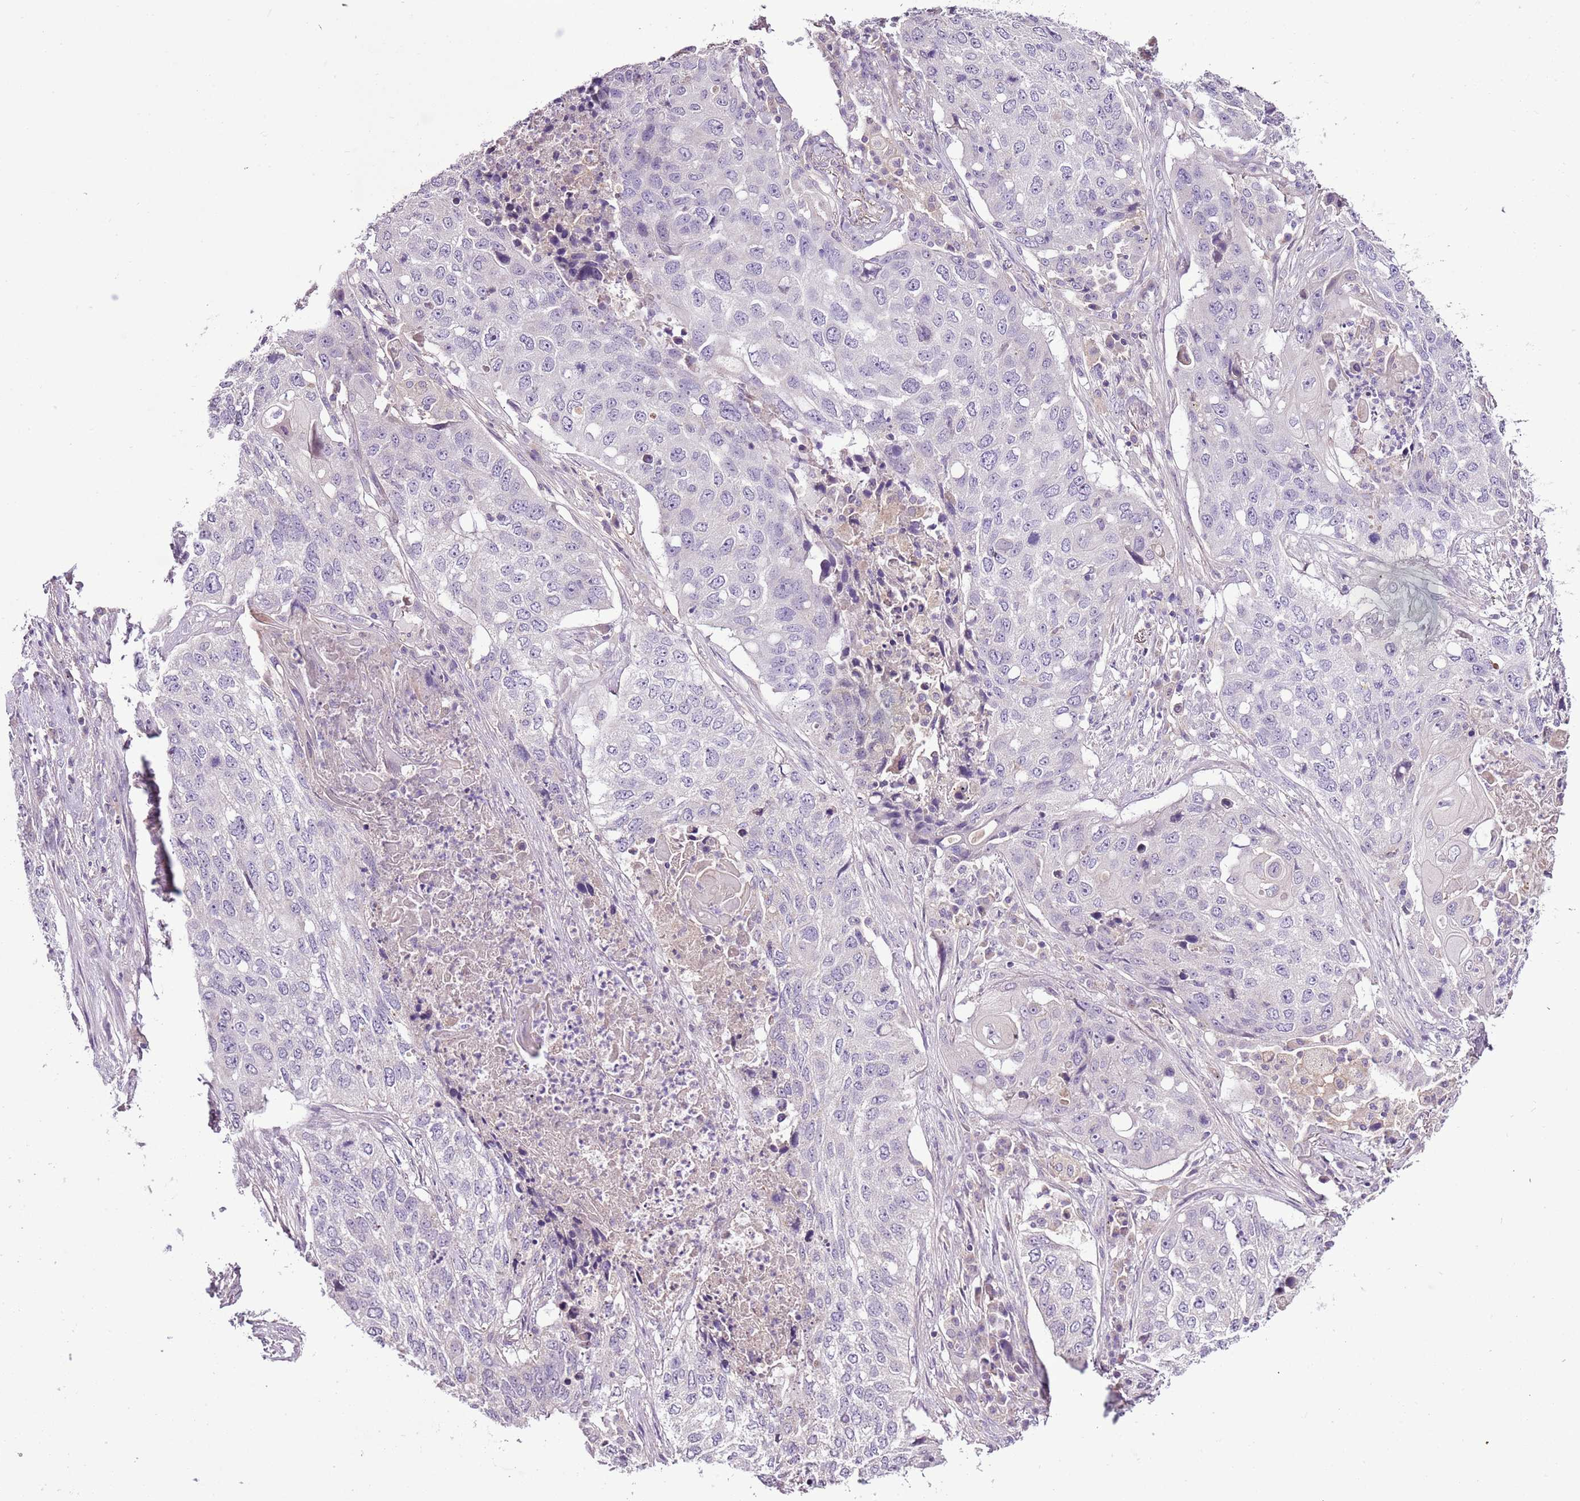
{"staining": {"intensity": "negative", "quantity": "none", "location": "none"}, "tissue": "lung cancer", "cell_type": "Tumor cells", "image_type": "cancer", "snomed": [{"axis": "morphology", "description": "Squamous cell carcinoma, NOS"}, {"axis": "topography", "description": "Lung"}], "caption": "Immunohistochemistry photomicrograph of human lung cancer (squamous cell carcinoma) stained for a protein (brown), which exhibits no expression in tumor cells.", "gene": "CMKLR1", "patient": {"sex": "female", "age": 63}}